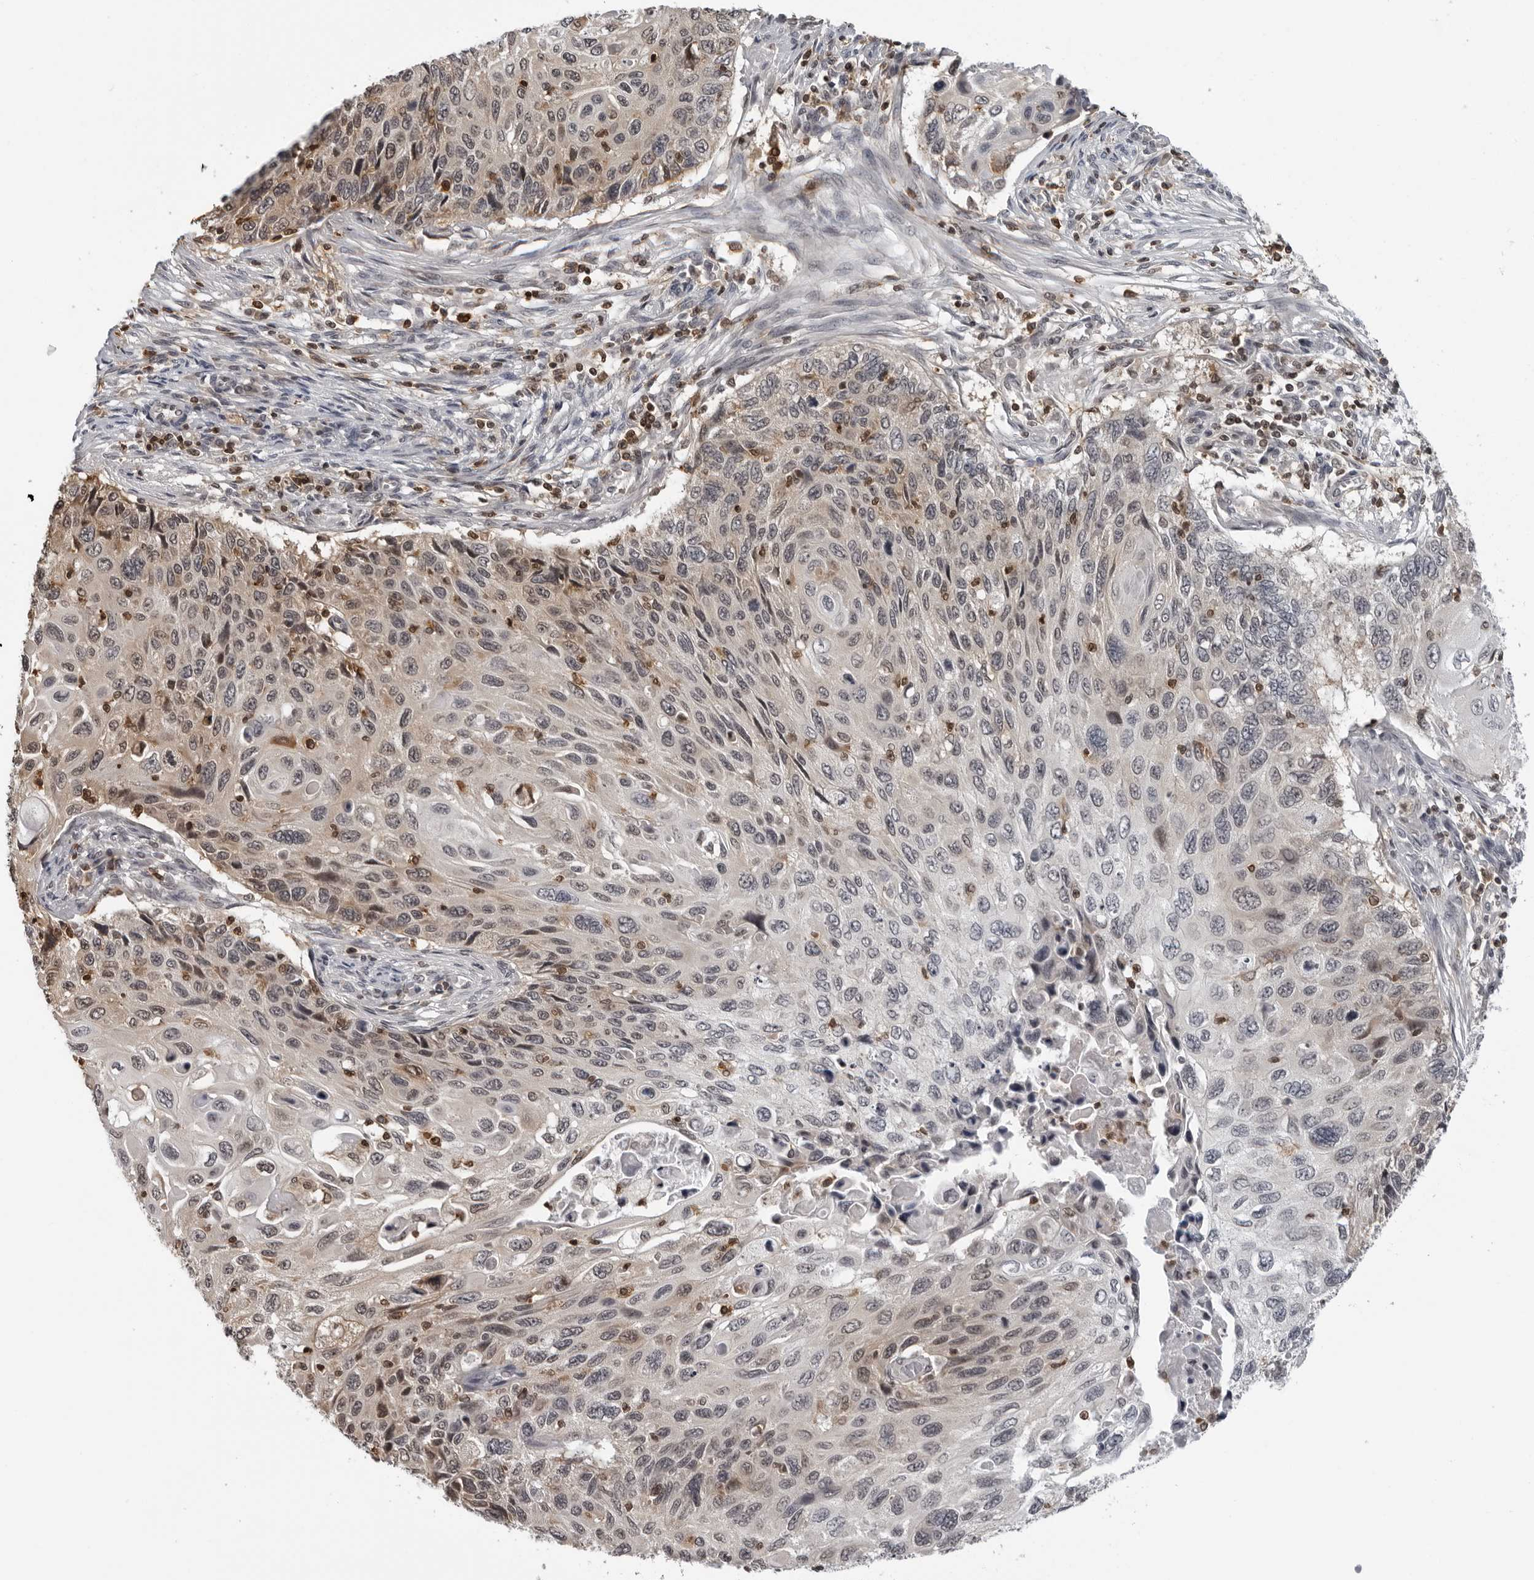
{"staining": {"intensity": "weak", "quantity": "25%-75%", "location": "cytoplasmic/membranous,nuclear"}, "tissue": "cervical cancer", "cell_type": "Tumor cells", "image_type": "cancer", "snomed": [{"axis": "morphology", "description": "Squamous cell carcinoma, NOS"}, {"axis": "topography", "description": "Cervix"}], "caption": "A micrograph of human cervical squamous cell carcinoma stained for a protein demonstrates weak cytoplasmic/membranous and nuclear brown staining in tumor cells. Ihc stains the protein of interest in brown and the nuclei are stained blue.", "gene": "HSPH1", "patient": {"sex": "female", "age": 70}}